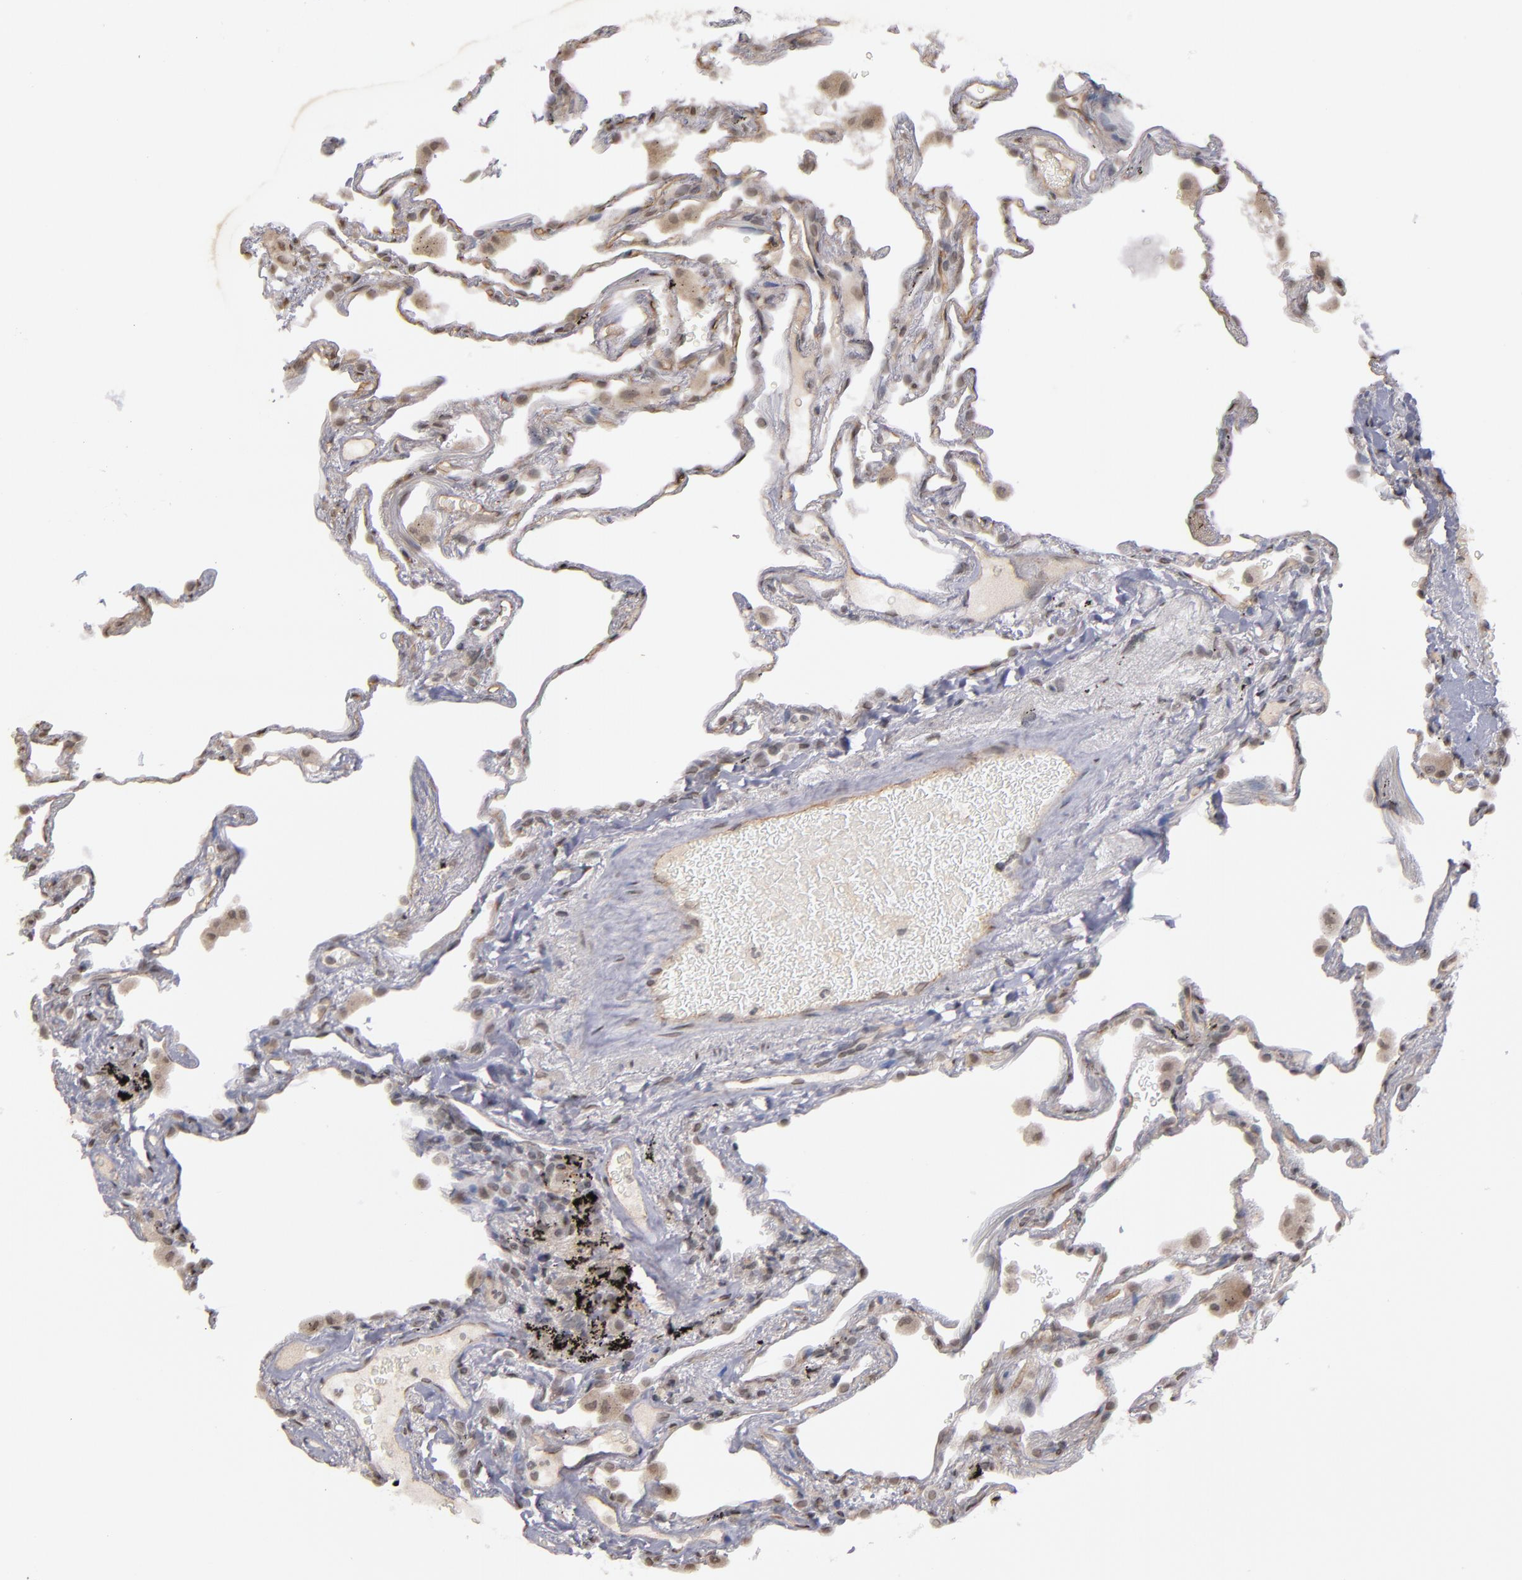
{"staining": {"intensity": "moderate", "quantity": ">75%", "location": "nuclear"}, "tissue": "lung", "cell_type": "Alveolar cells", "image_type": "normal", "snomed": [{"axis": "morphology", "description": "Normal tissue, NOS"}, {"axis": "morphology", "description": "Inflammation, NOS"}, {"axis": "topography", "description": "Lung"}], "caption": "High-power microscopy captured an IHC photomicrograph of normal lung, revealing moderate nuclear expression in about >75% of alveolar cells.", "gene": "ABL2", "patient": {"sex": "male", "age": 69}}